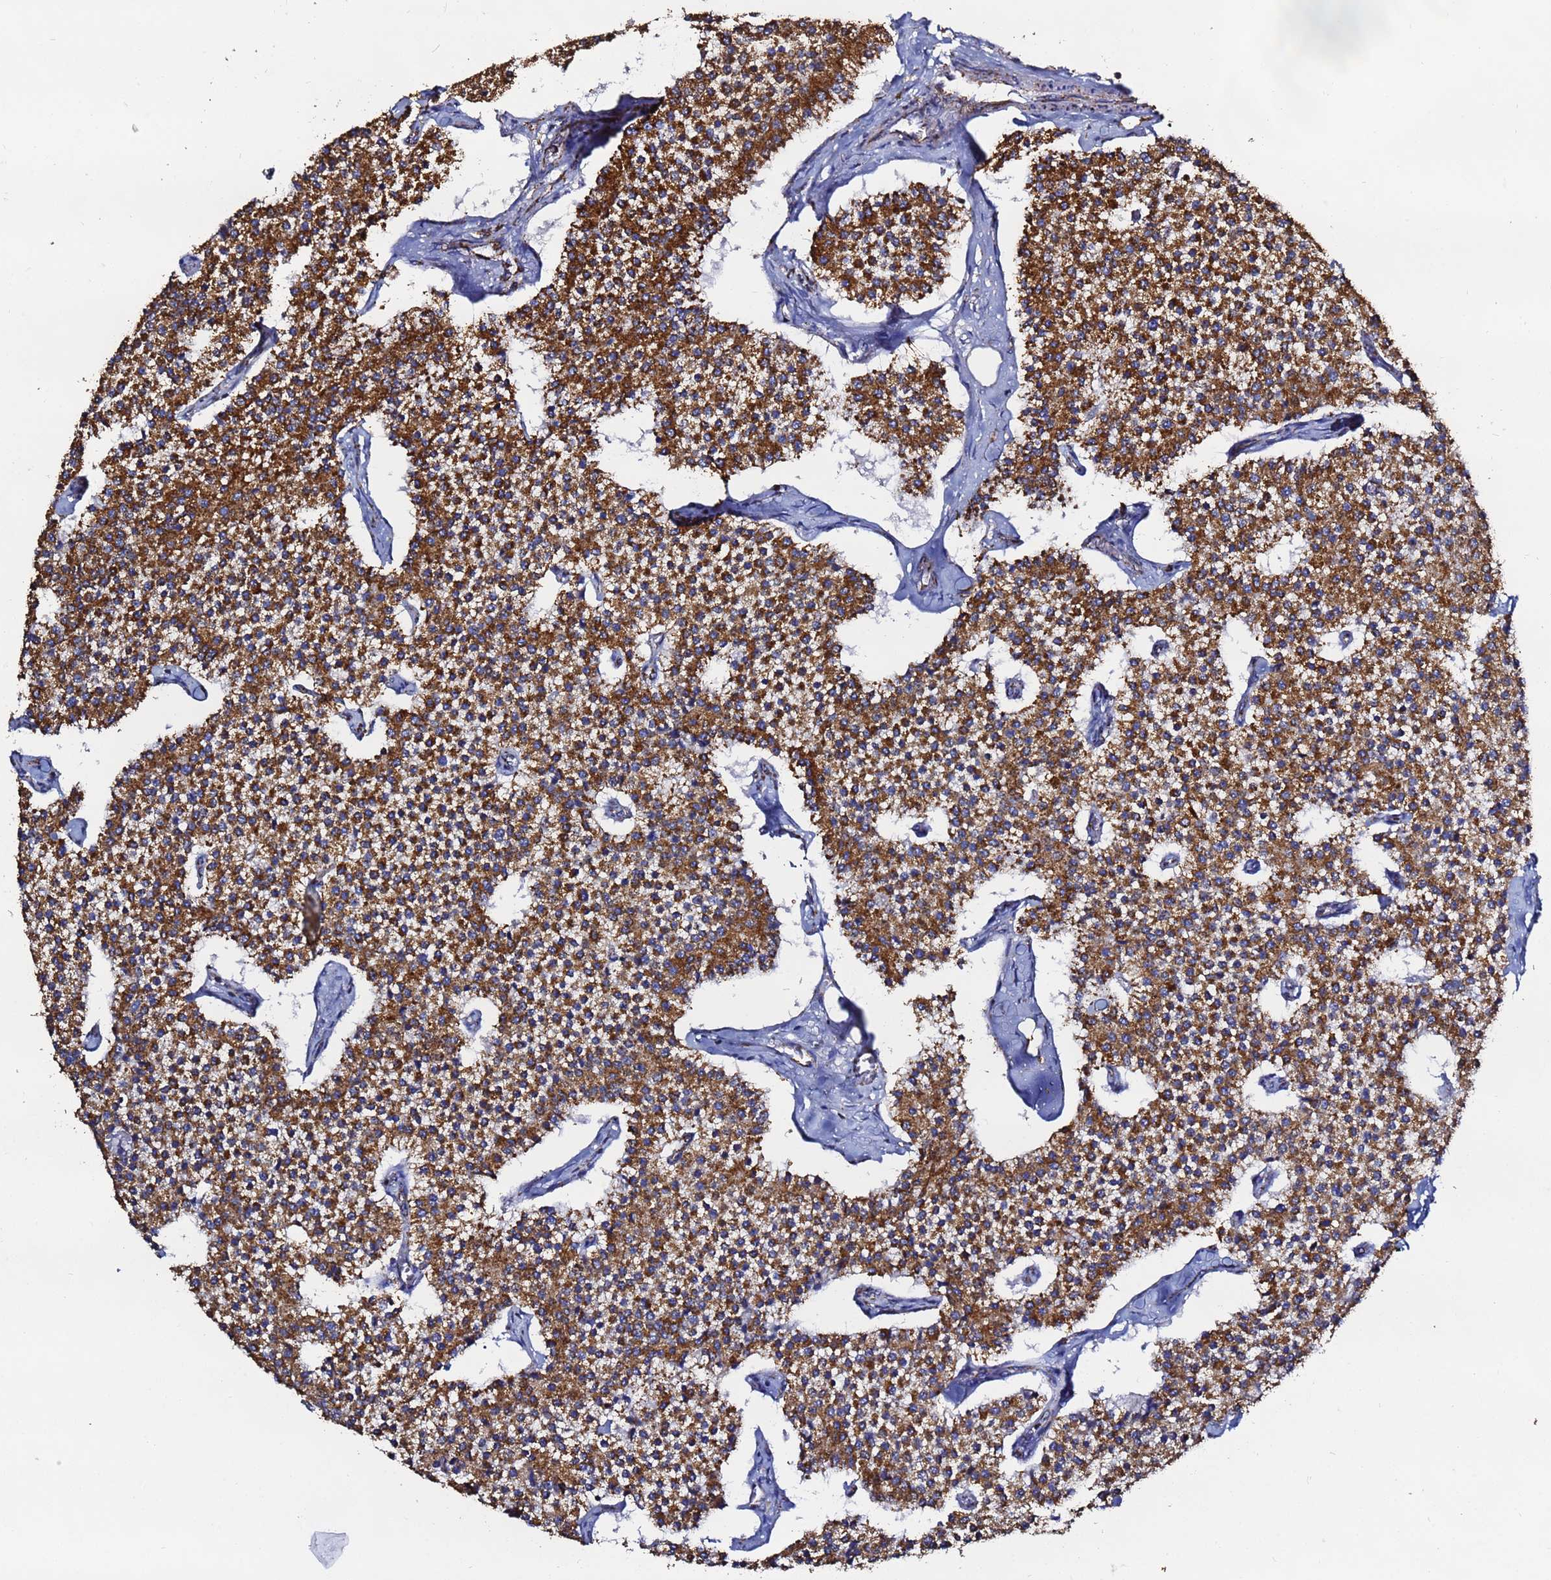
{"staining": {"intensity": "strong", "quantity": ">75%", "location": "cytoplasmic/membranous"}, "tissue": "carcinoid", "cell_type": "Tumor cells", "image_type": "cancer", "snomed": [{"axis": "morphology", "description": "Carcinoid, malignant, NOS"}, {"axis": "topography", "description": "Colon"}], "caption": "Human carcinoid (malignant) stained with a brown dye exhibits strong cytoplasmic/membranous positive expression in about >75% of tumor cells.", "gene": "PHB2", "patient": {"sex": "female", "age": 52}}